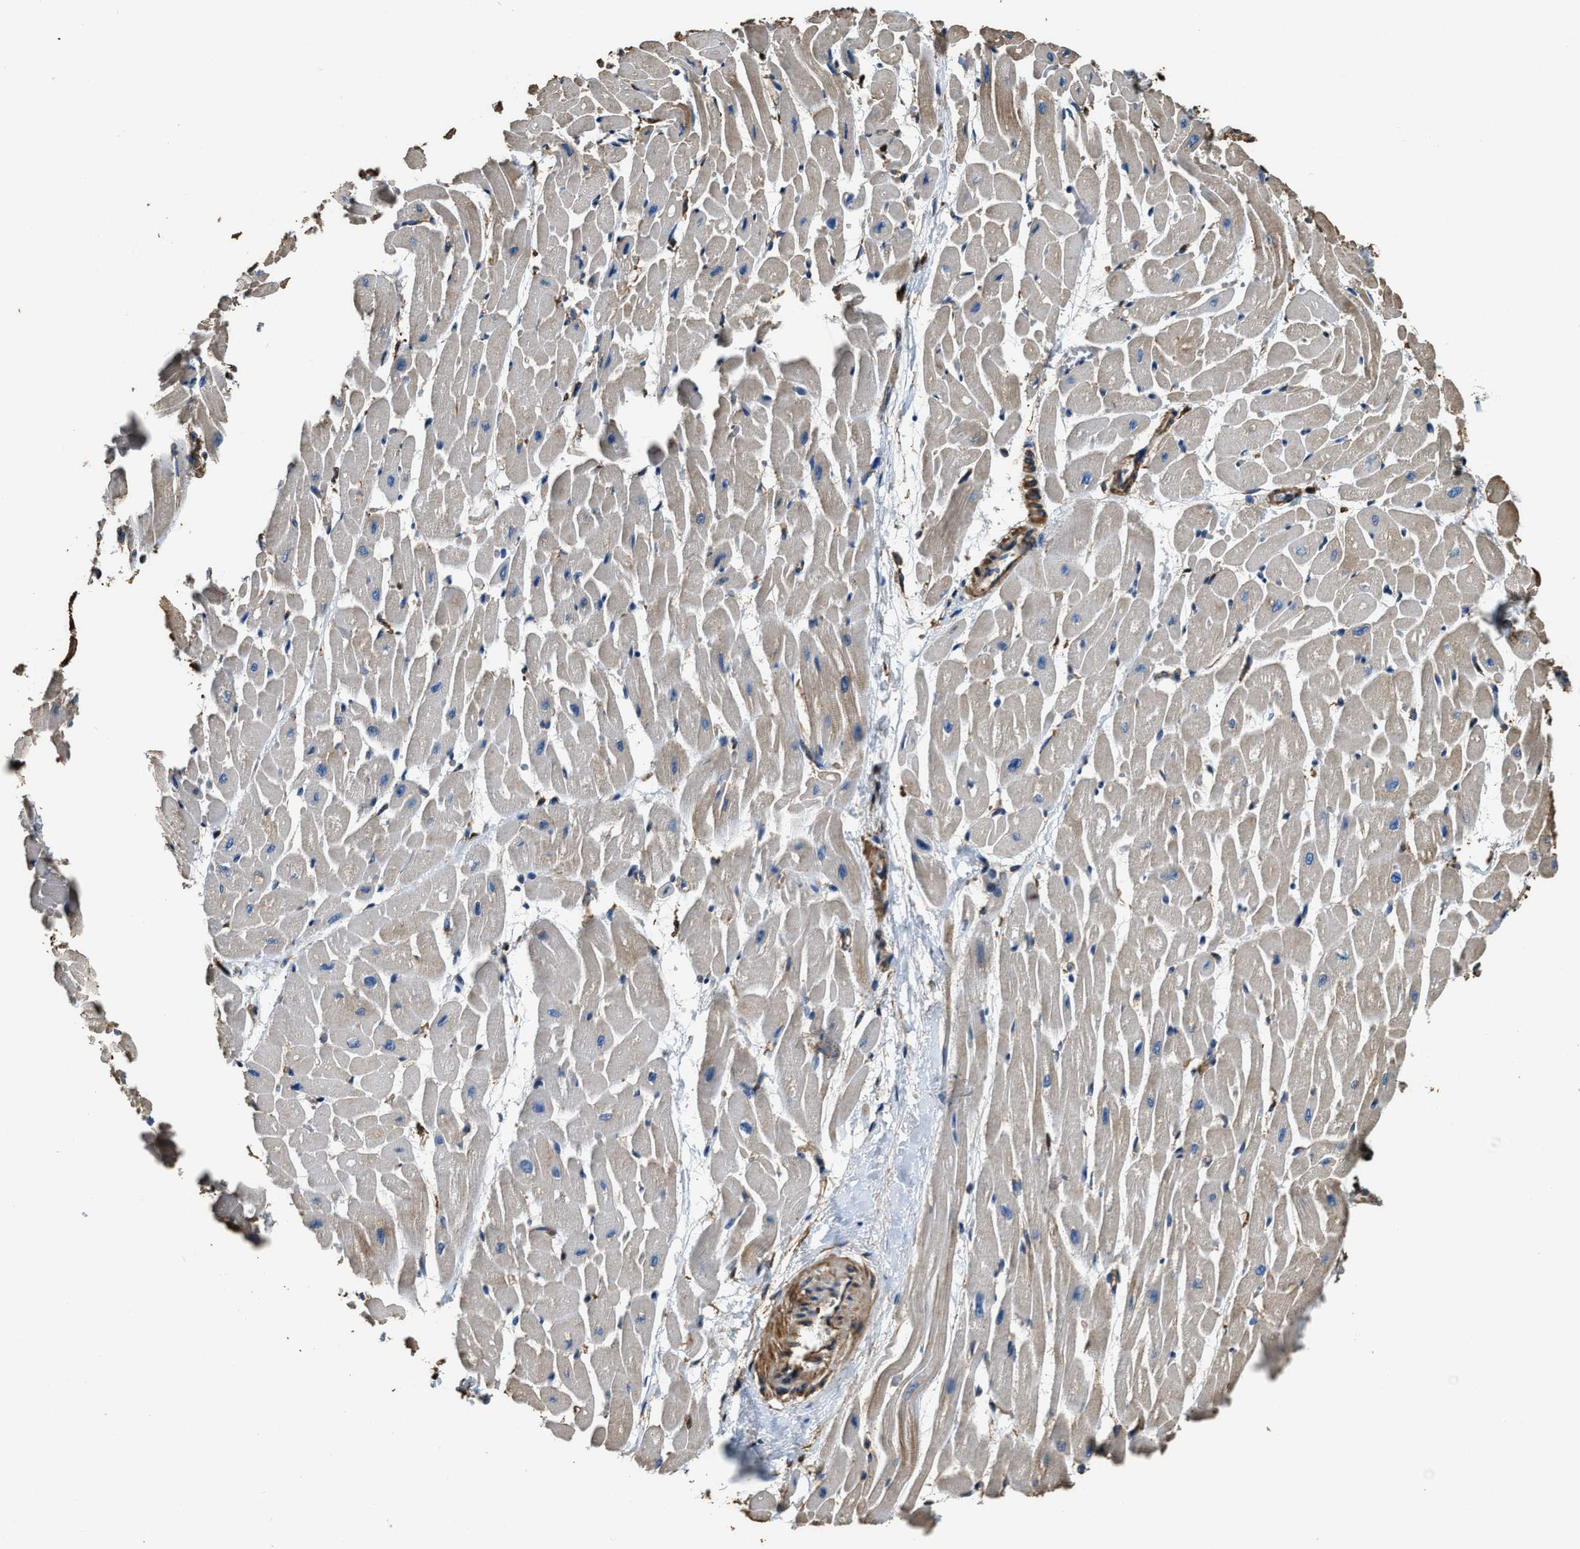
{"staining": {"intensity": "moderate", "quantity": "25%-75%", "location": "cytoplasmic/membranous"}, "tissue": "heart muscle", "cell_type": "Cardiomyocytes", "image_type": "normal", "snomed": [{"axis": "morphology", "description": "Normal tissue, NOS"}, {"axis": "topography", "description": "Heart"}], "caption": "Moderate cytoplasmic/membranous protein expression is appreciated in about 25%-75% of cardiomyocytes in heart muscle. (Stains: DAB in brown, nuclei in blue, Microscopy: brightfield microscopy at high magnification).", "gene": "ACCS", "patient": {"sex": "male", "age": 45}}